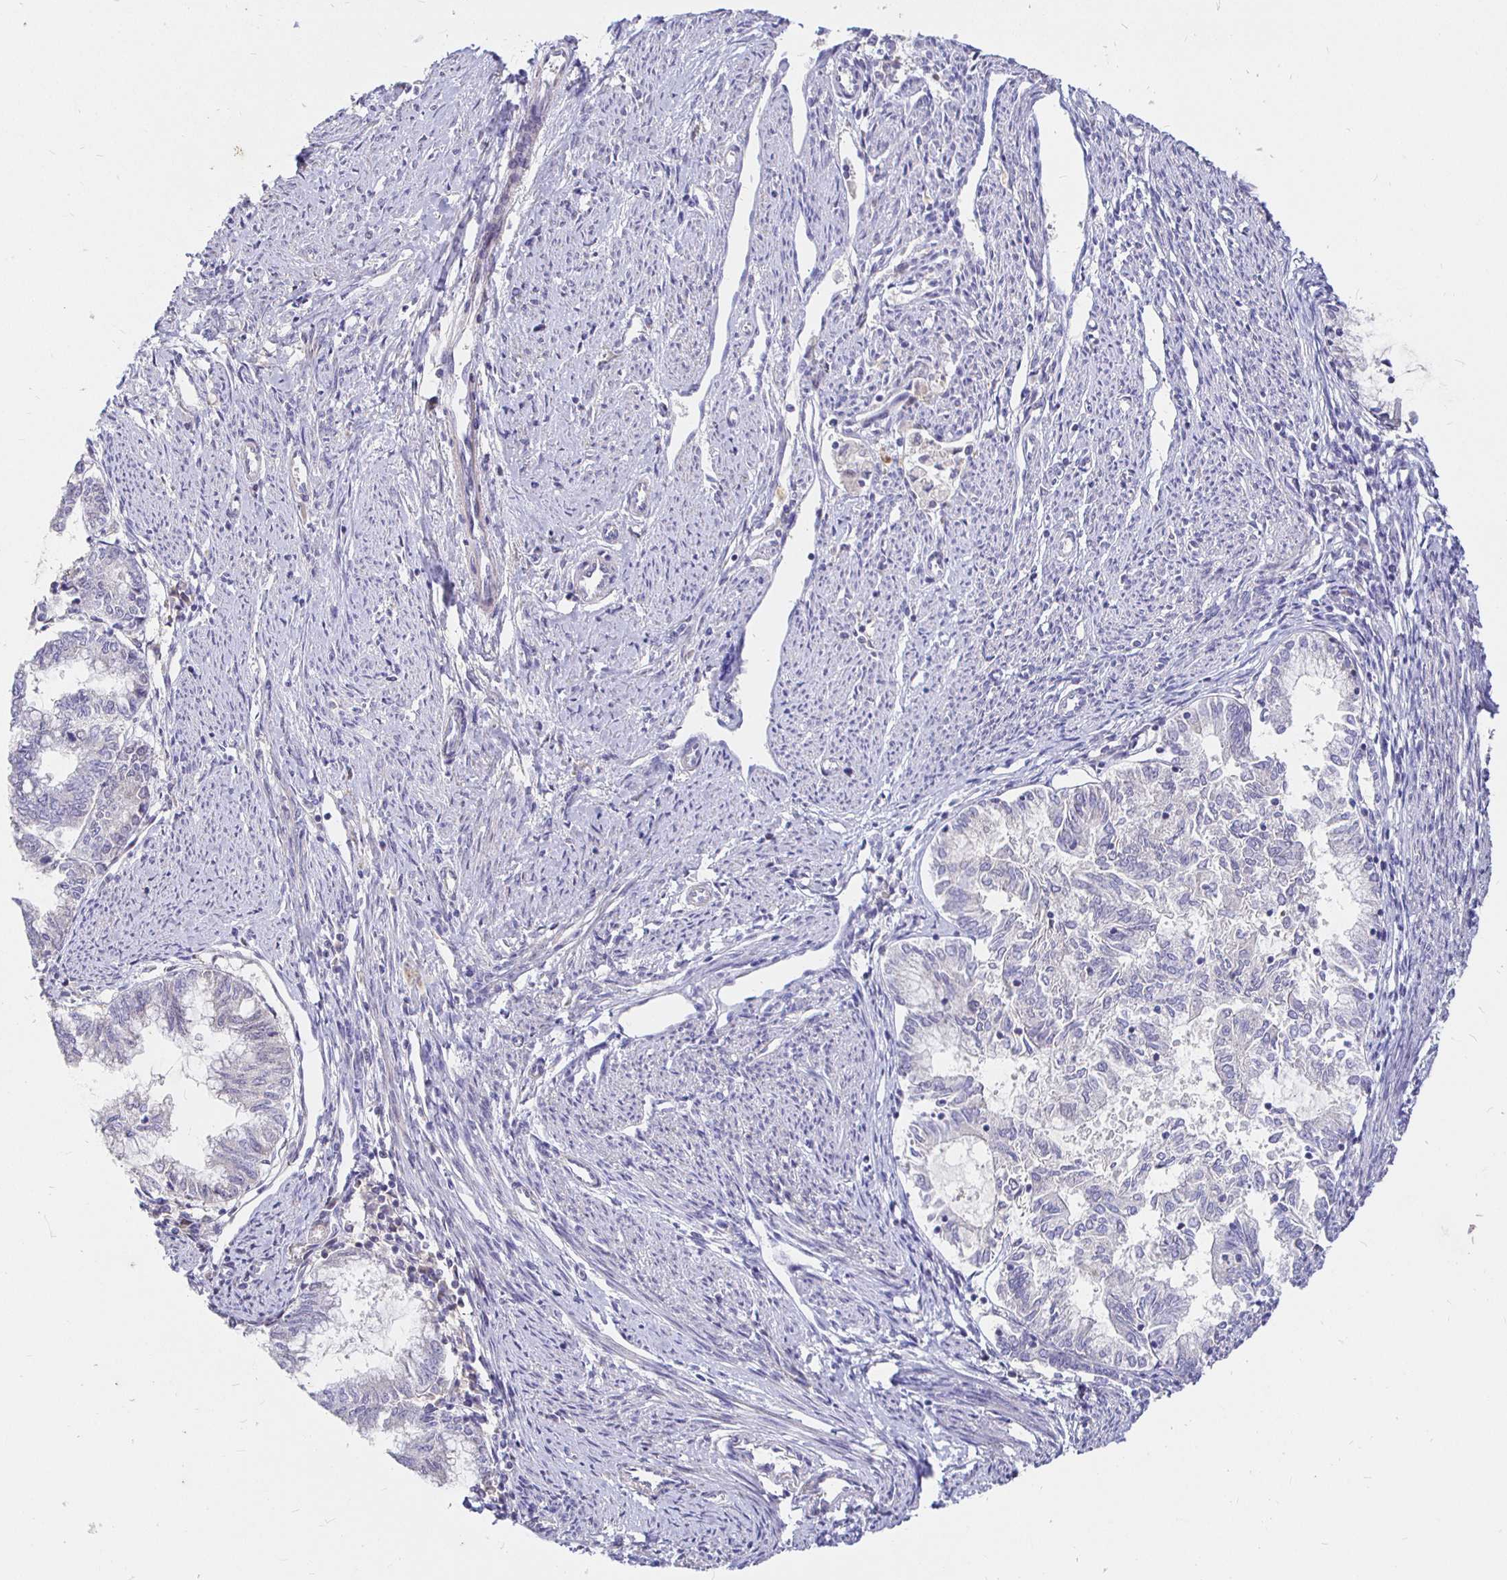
{"staining": {"intensity": "negative", "quantity": "none", "location": "none"}, "tissue": "endometrial cancer", "cell_type": "Tumor cells", "image_type": "cancer", "snomed": [{"axis": "morphology", "description": "Adenocarcinoma, NOS"}, {"axis": "topography", "description": "Endometrium"}], "caption": "Immunohistochemistry (IHC) photomicrograph of neoplastic tissue: human endometrial cancer stained with DAB shows no significant protein expression in tumor cells.", "gene": "PALM2AKAP2", "patient": {"sex": "female", "age": 79}}